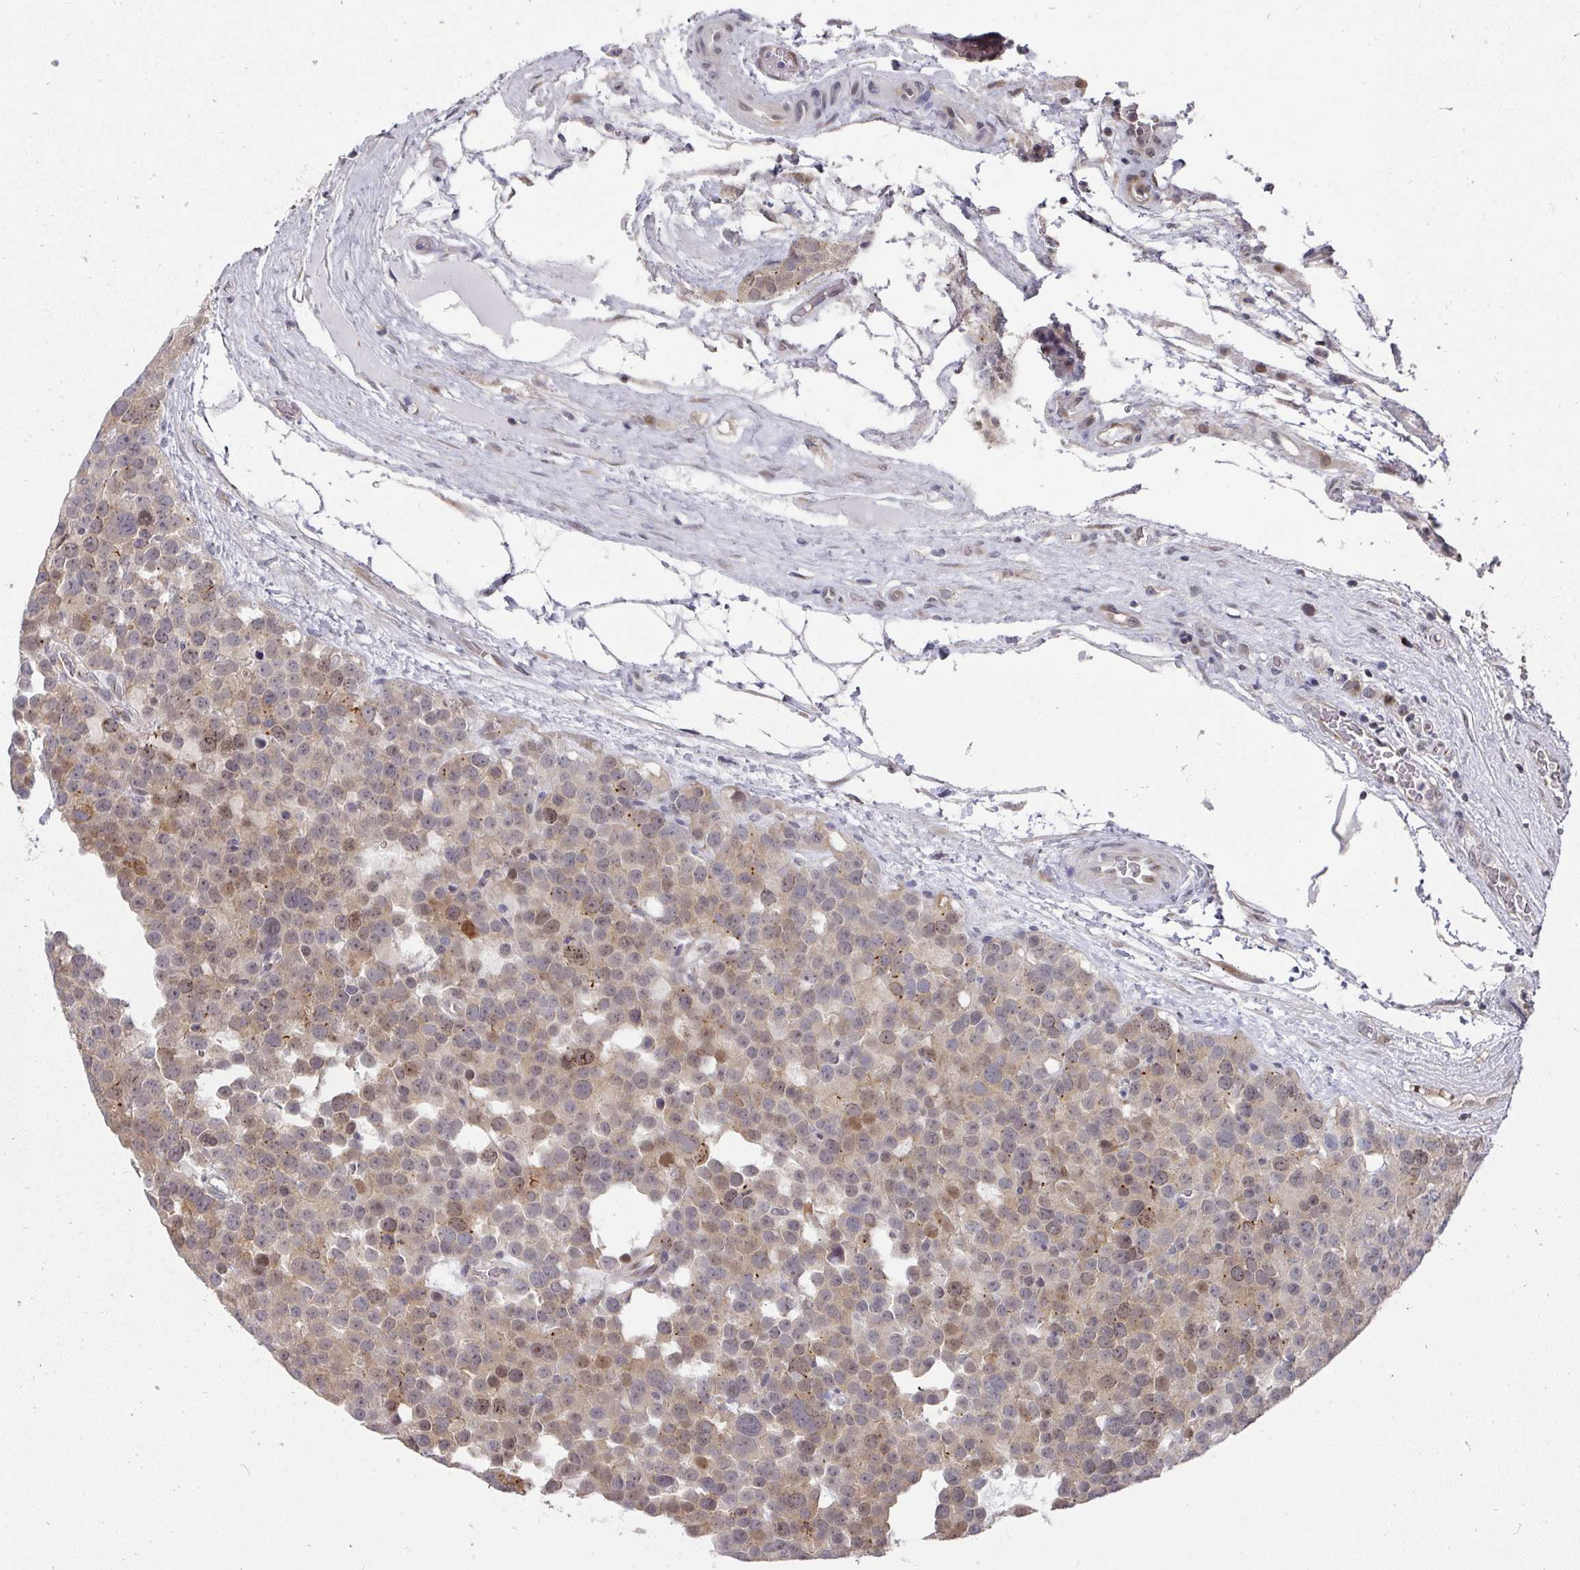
{"staining": {"intensity": "moderate", "quantity": "<25%", "location": "cytoplasmic/membranous,nuclear"}, "tissue": "testis cancer", "cell_type": "Tumor cells", "image_type": "cancer", "snomed": [{"axis": "morphology", "description": "Seminoma, NOS"}, {"axis": "topography", "description": "Testis"}], "caption": "This histopathology image reveals testis seminoma stained with immunohistochemistry to label a protein in brown. The cytoplasmic/membranous and nuclear of tumor cells show moderate positivity for the protein. Nuclei are counter-stained blue.", "gene": "C18orf25", "patient": {"sex": "male", "age": 71}}